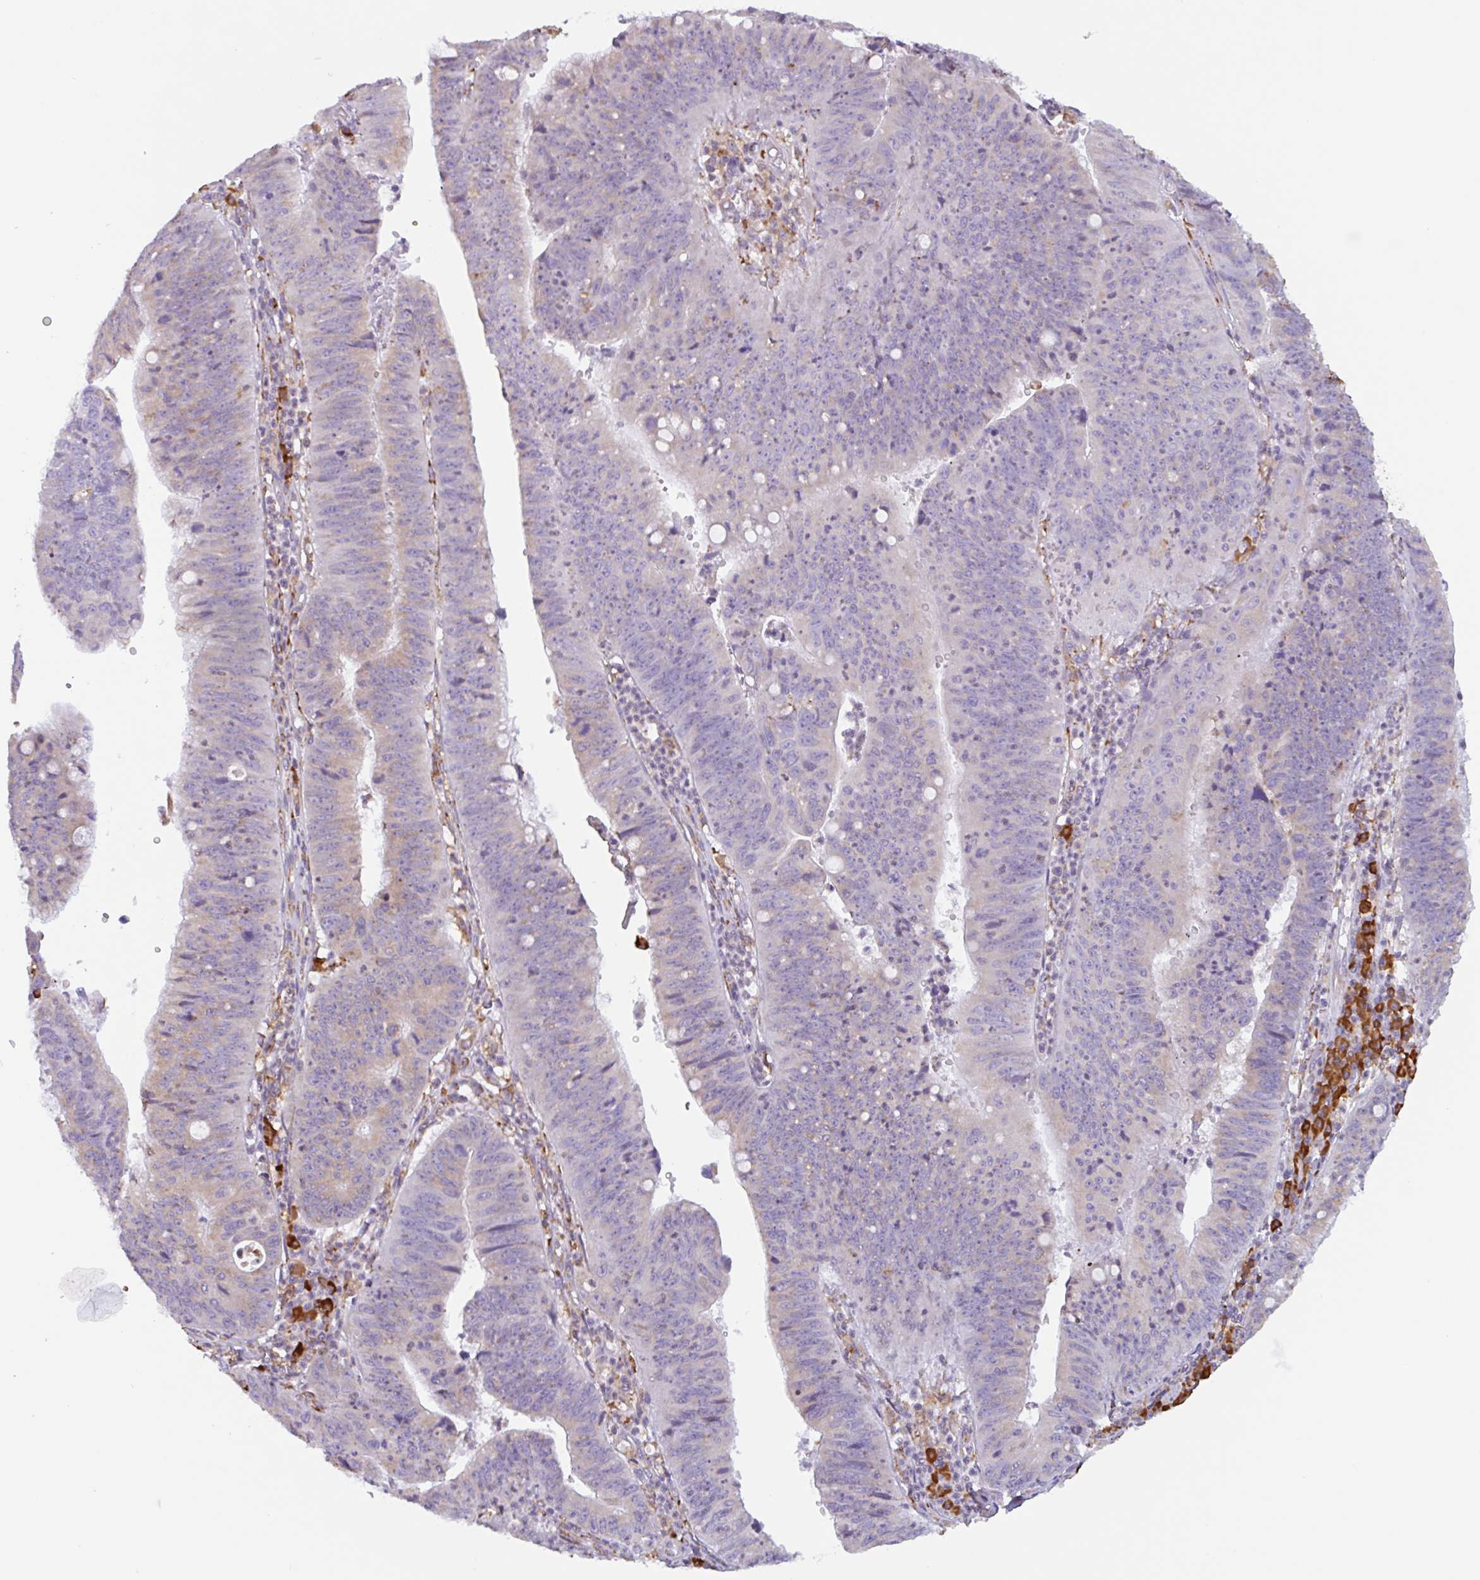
{"staining": {"intensity": "negative", "quantity": "none", "location": "none"}, "tissue": "stomach cancer", "cell_type": "Tumor cells", "image_type": "cancer", "snomed": [{"axis": "morphology", "description": "Adenocarcinoma, NOS"}, {"axis": "topography", "description": "Stomach"}], "caption": "This micrograph is of adenocarcinoma (stomach) stained with immunohistochemistry to label a protein in brown with the nuclei are counter-stained blue. There is no positivity in tumor cells. (DAB immunohistochemistry, high magnification).", "gene": "DOK4", "patient": {"sex": "male", "age": 59}}